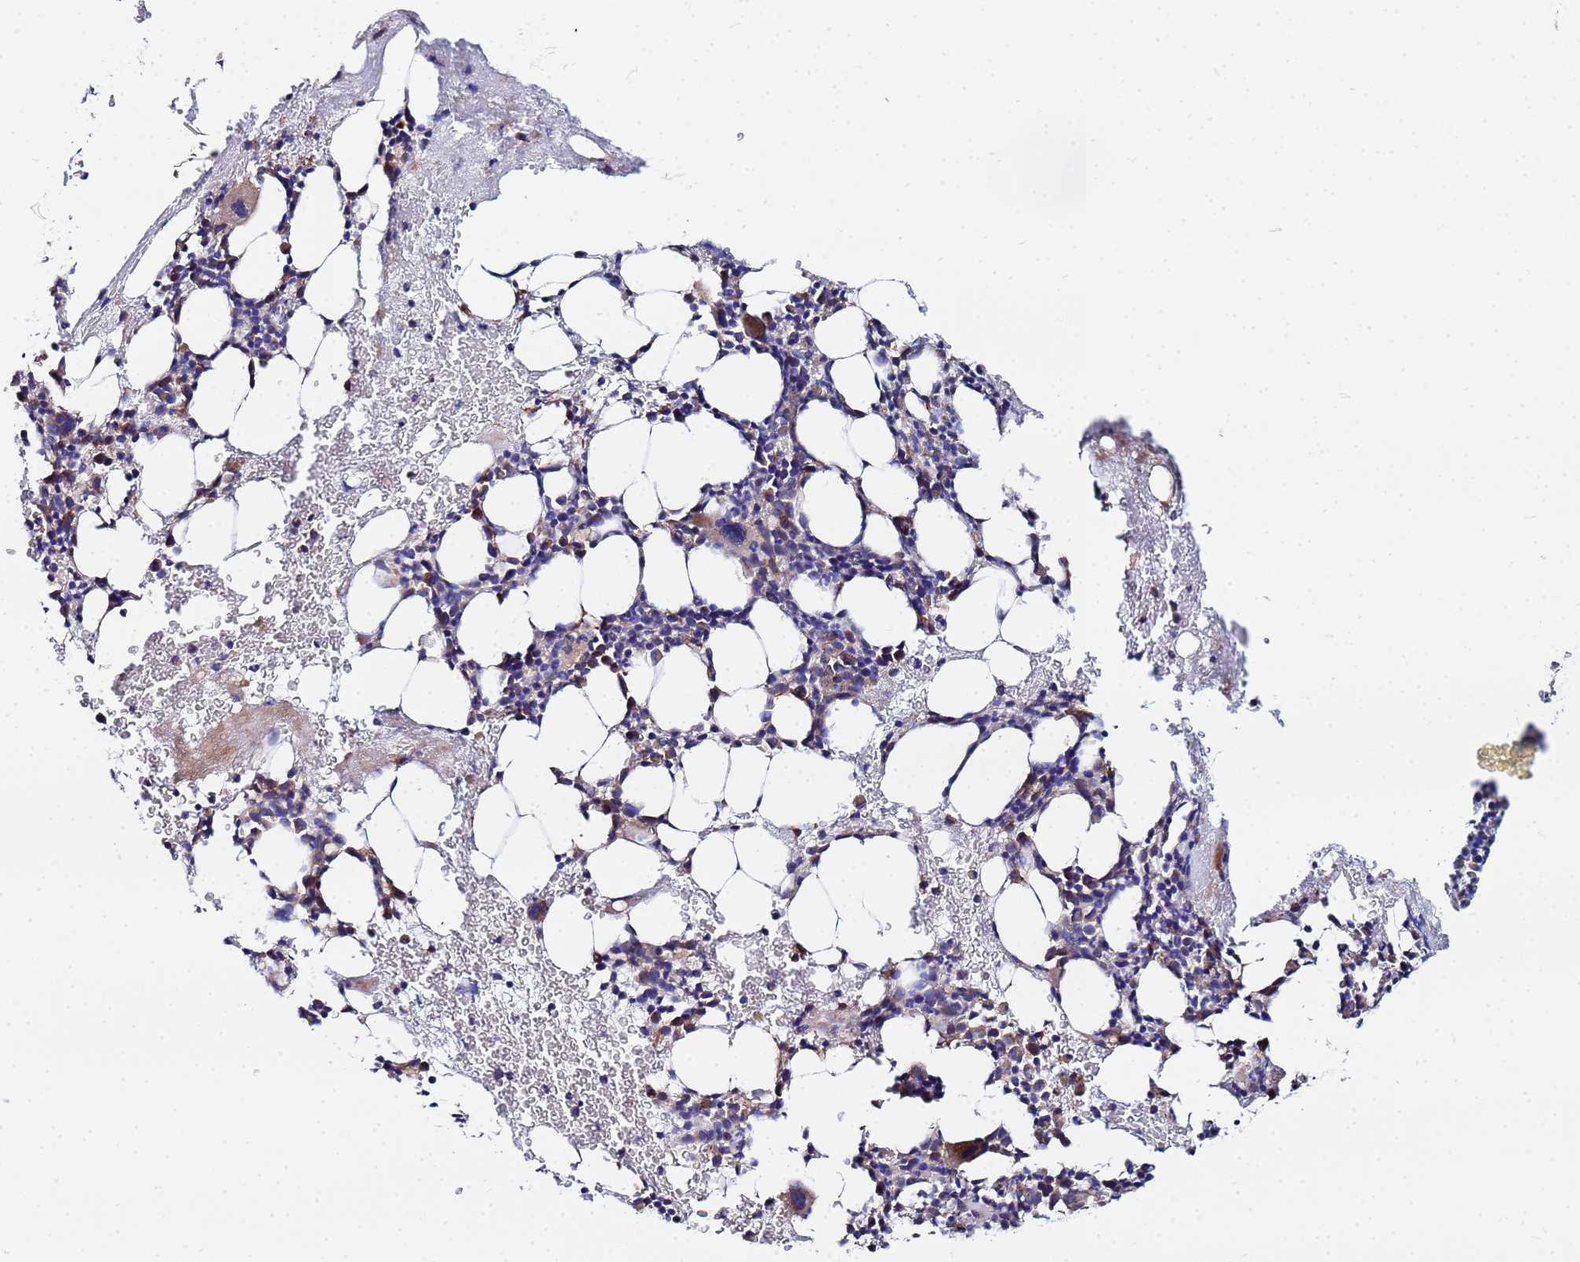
{"staining": {"intensity": "moderate", "quantity": "<25%", "location": "cytoplasmic/membranous"}, "tissue": "bone marrow", "cell_type": "Hematopoietic cells", "image_type": "normal", "snomed": [{"axis": "morphology", "description": "Normal tissue, NOS"}, {"axis": "topography", "description": "Bone marrow"}], "caption": "This image reveals immunohistochemistry (IHC) staining of normal bone marrow, with low moderate cytoplasmic/membranous expression in about <25% of hematopoietic cells.", "gene": "FAHD2A", "patient": {"sex": "female", "age": 37}}